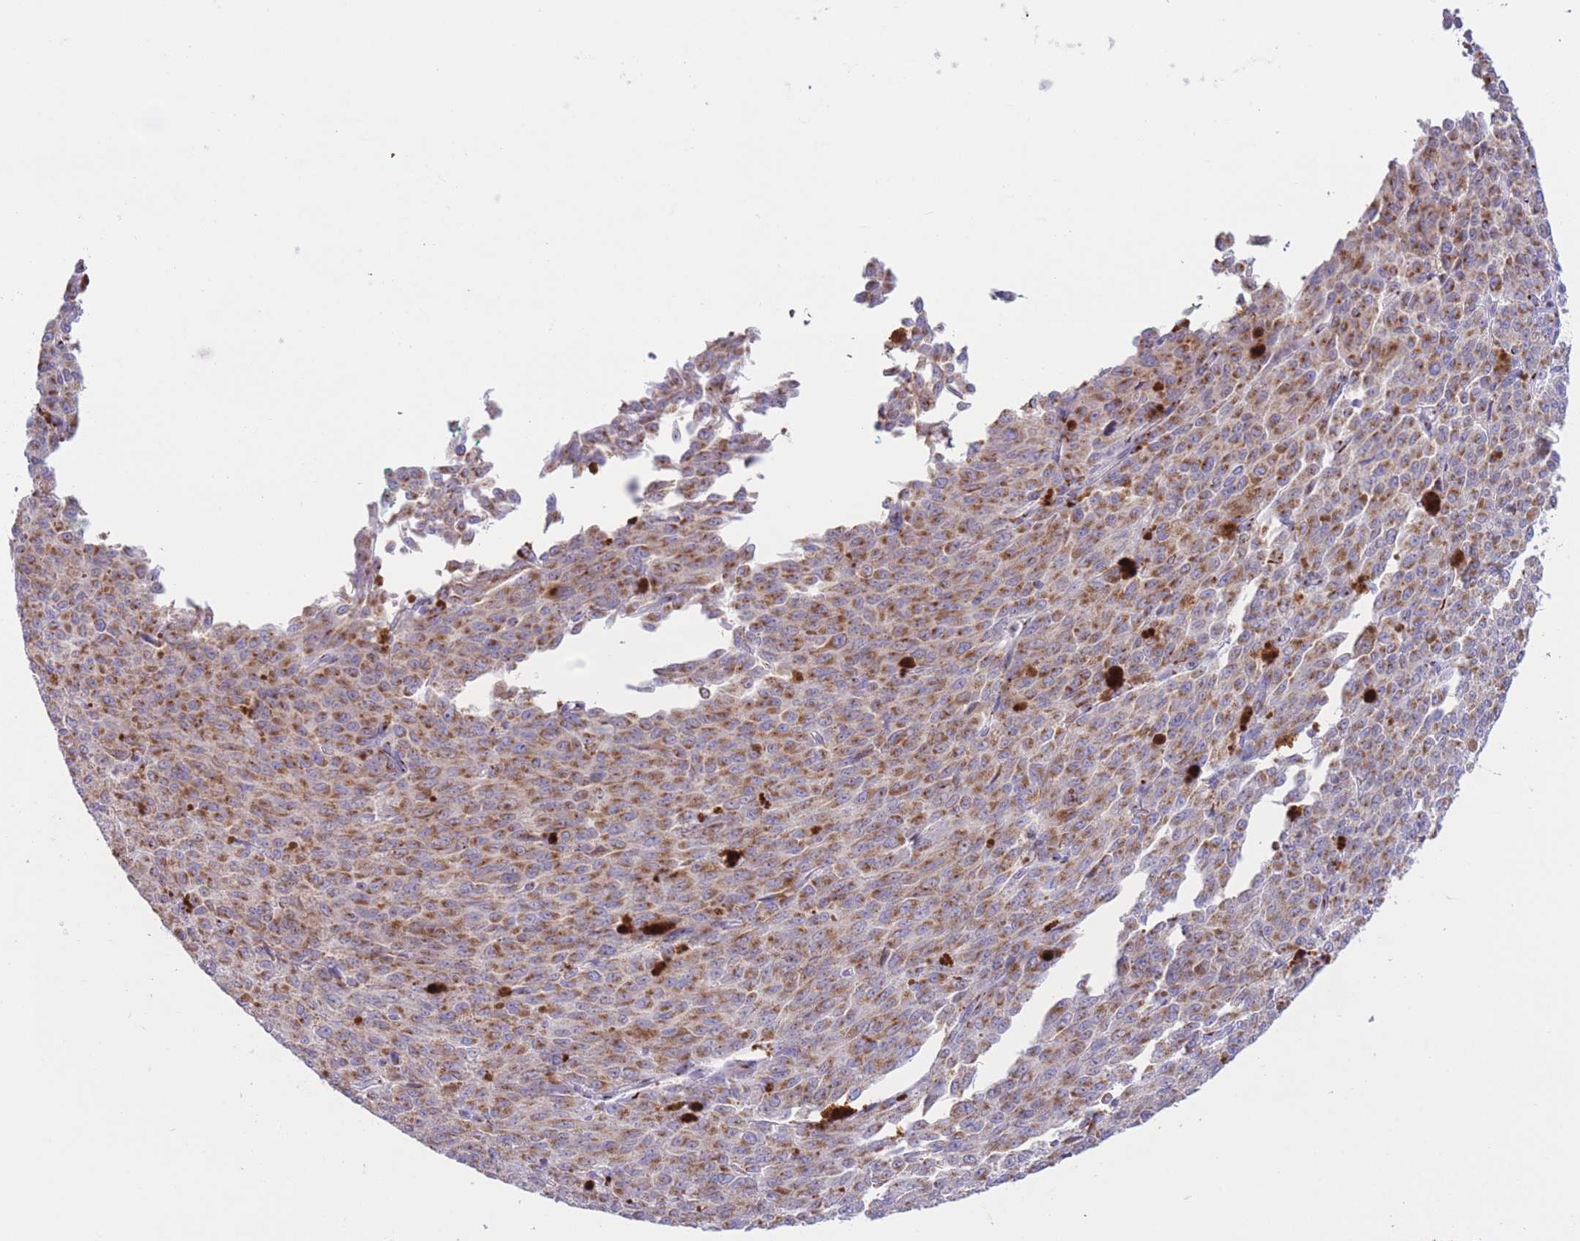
{"staining": {"intensity": "moderate", "quantity": ">75%", "location": "cytoplasmic/membranous"}, "tissue": "melanoma", "cell_type": "Tumor cells", "image_type": "cancer", "snomed": [{"axis": "morphology", "description": "Malignant melanoma, NOS"}, {"axis": "topography", "description": "Skin"}], "caption": "The immunohistochemical stain labels moderate cytoplasmic/membranous staining in tumor cells of melanoma tissue.", "gene": "MPND", "patient": {"sex": "female", "age": 52}}